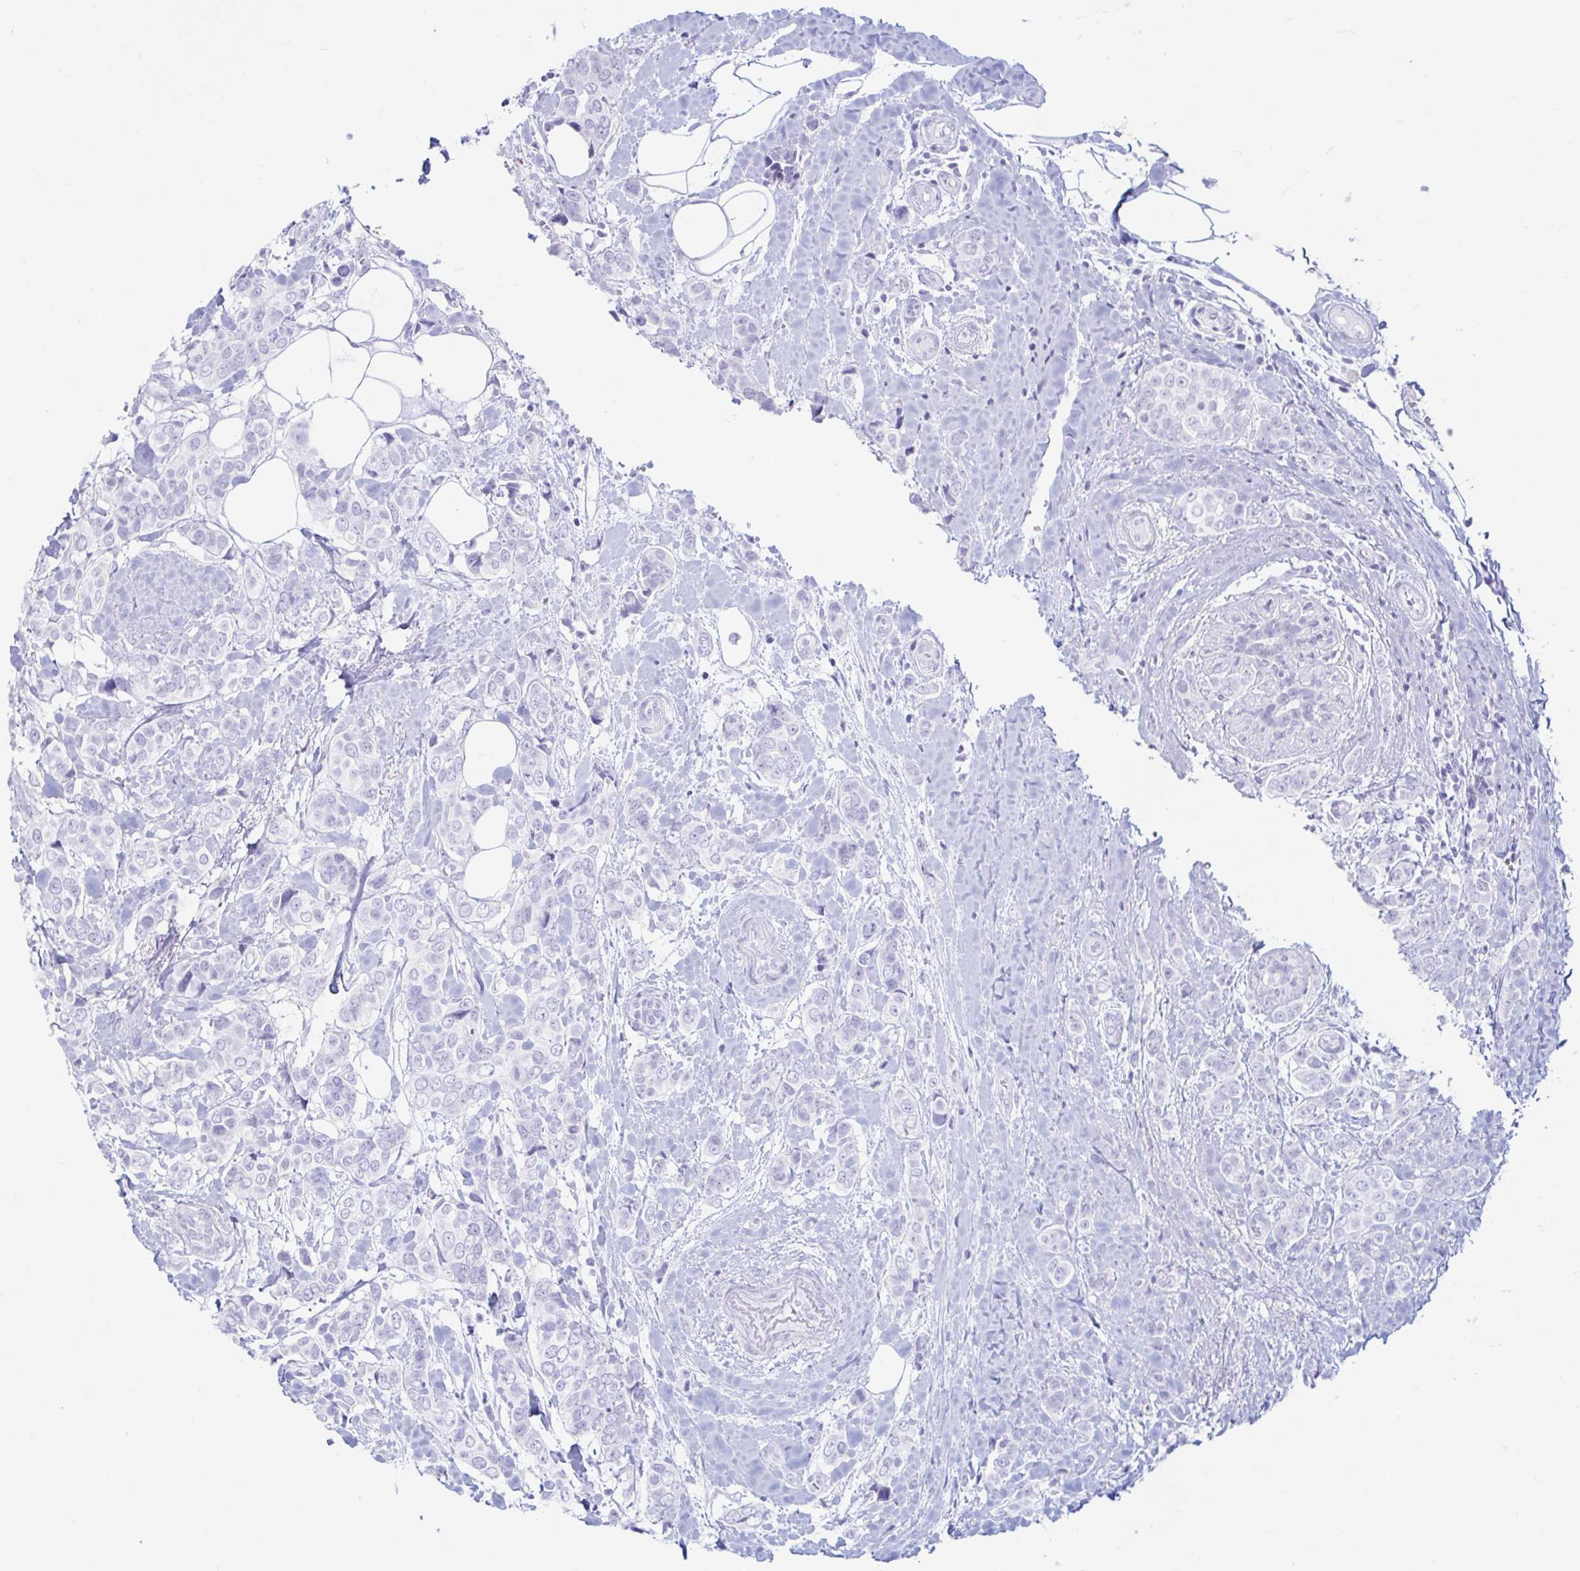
{"staining": {"intensity": "negative", "quantity": "none", "location": "none"}, "tissue": "breast cancer", "cell_type": "Tumor cells", "image_type": "cancer", "snomed": [{"axis": "morphology", "description": "Lobular carcinoma"}, {"axis": "topography", "description": "Breast"}], "caption": "DAB immunohistochemical staining of breast lobular carcinoma displays no significant expression in tumor cells.", "gene": "ERICH6", "patient": {"sex": "female", "age": 51}}